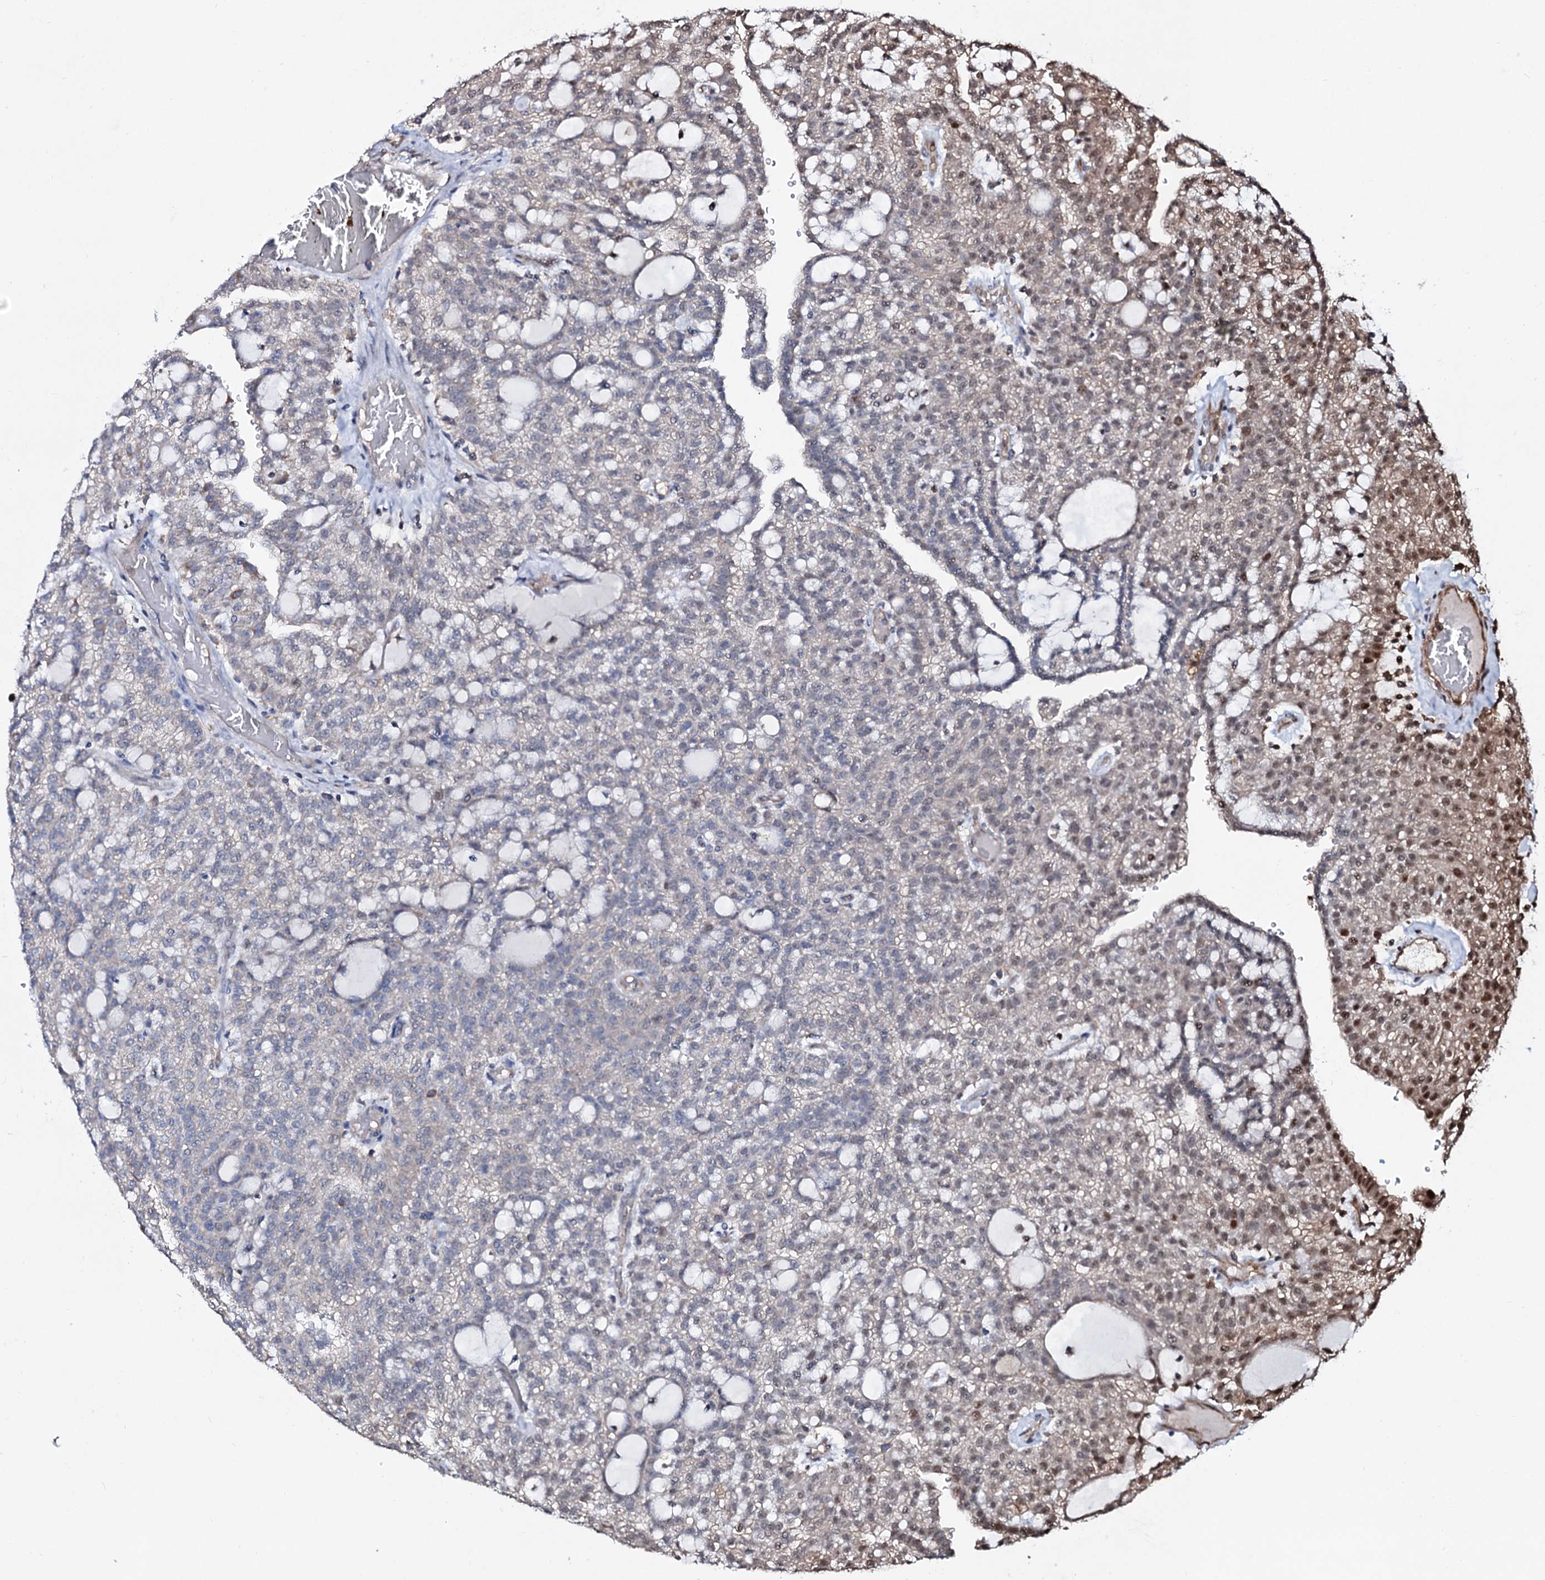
{"staining": {"intensity": "moderate", "quantity": "<25%", "location": "nuclear"}, "tissue": "renal cancer", "cell_type": "Tumor cells", "image_type": "cancer", "snomed": [{"axis": "morphology", "description": "Adenocarcinoma, NOS"}, {"axis": "topography", "description": "Kidney"}], "caption": "Renal cancer (adenocarcinoma) stained with immunohistochemistry (IHC) exhibits moderate nuclear expression in about <25% of tumor cells. (DAB (3,3'-diaminobenzidine) IHC, brown staining for protein, blue staining for nuclei).", "gene": "COG6", "patient": {"sex": "male", "age": 63}}